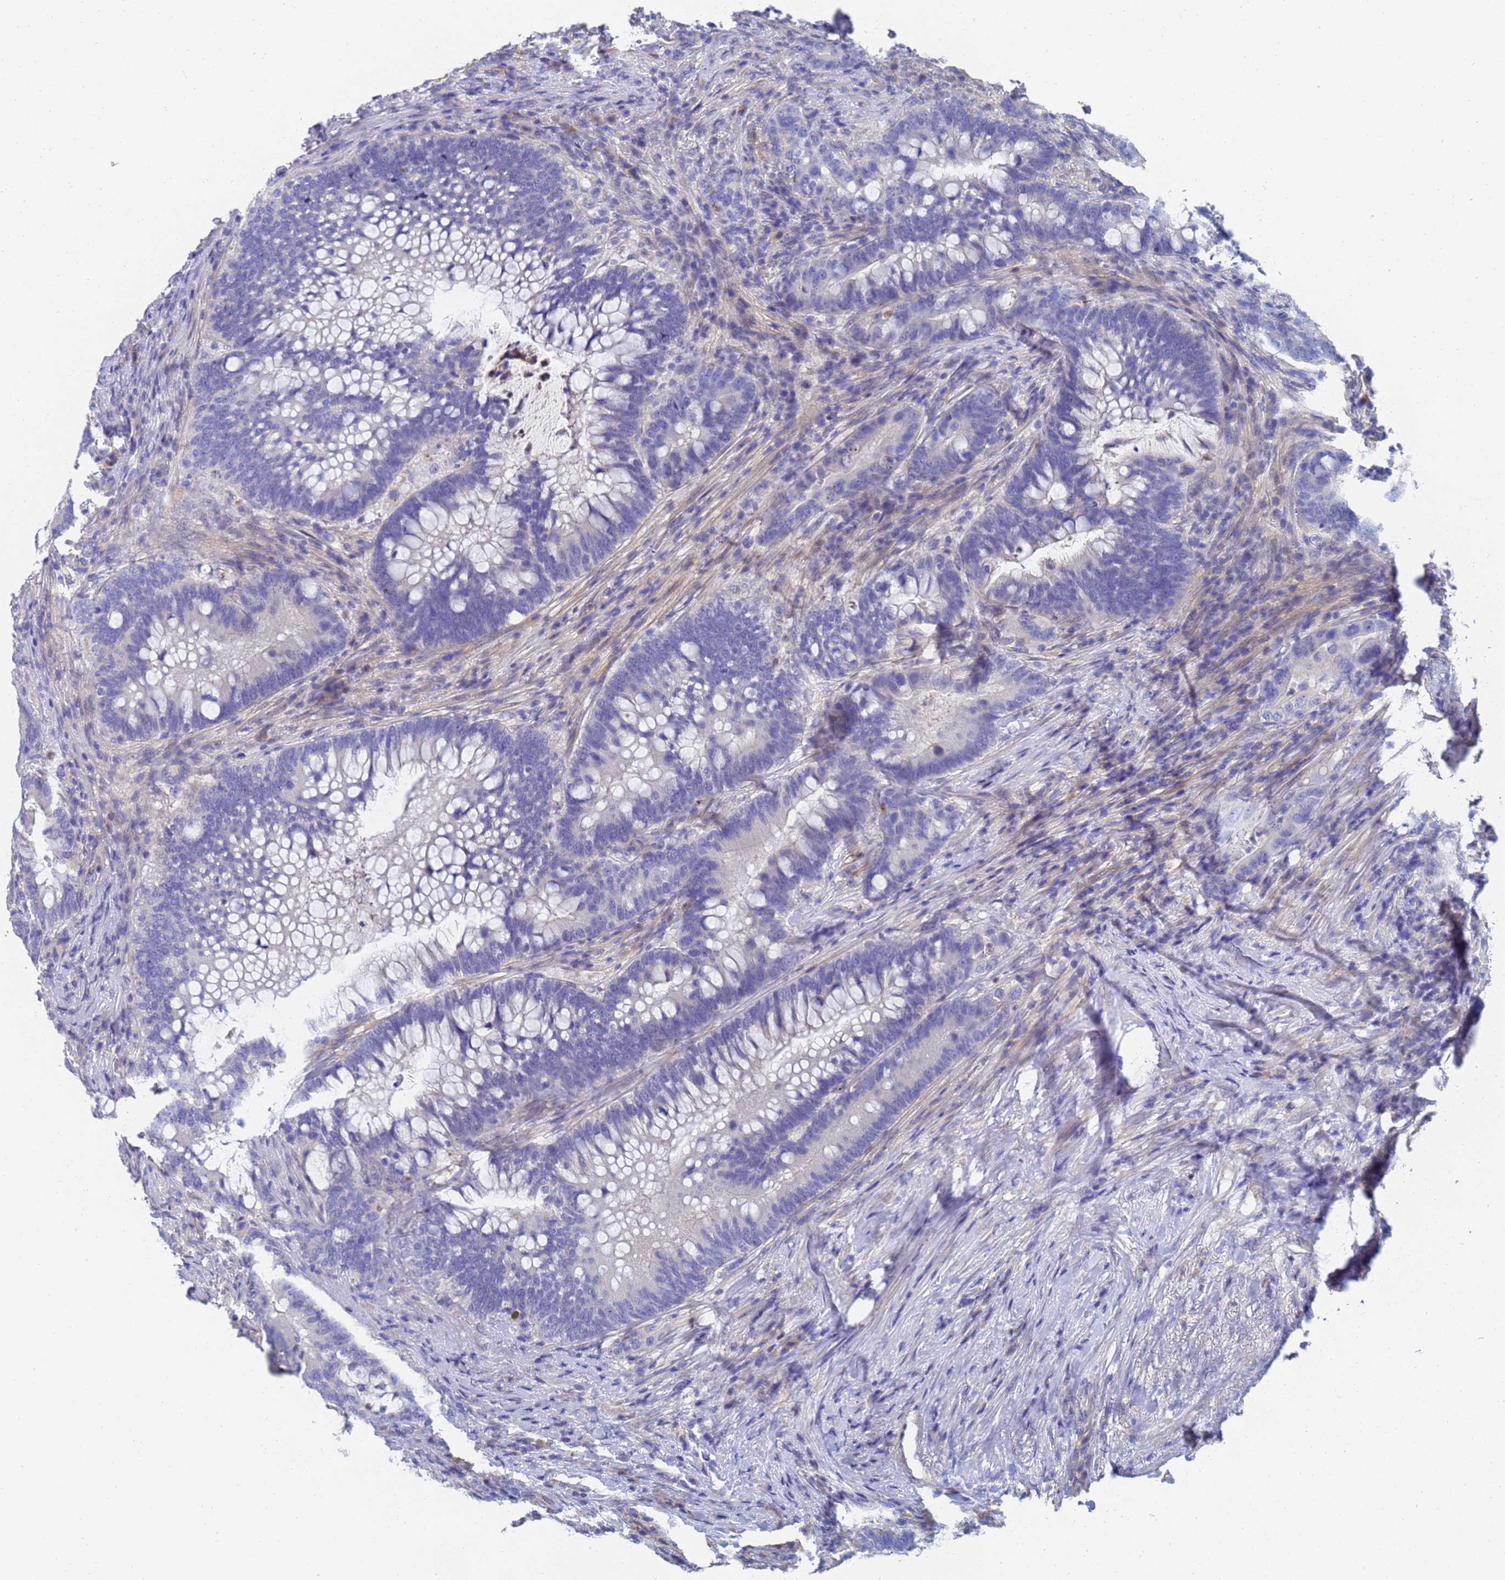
{"staining": {"intensity": "negative", "quantity": "none", "location": "none"}, "tissue": "colorectal cancer", "cell_type": "Tumor cells", "image_type": "cancer", "snomed": [{"axis": "morphology", "description": "Adenocarcinoma, NOS"}, {"axis": "topography", "description": "Colon"}], "caption": "Immunohistochemistry histopathology image of neoplastic tissue: human adenocarcinoma (colorectal) stained with DAB (3,3'-diaminobenzidine) demonstrates no significant protein staining in tumor cells.", "gene": "LBX2", "patient": {"sex": "female", "age": 66}}